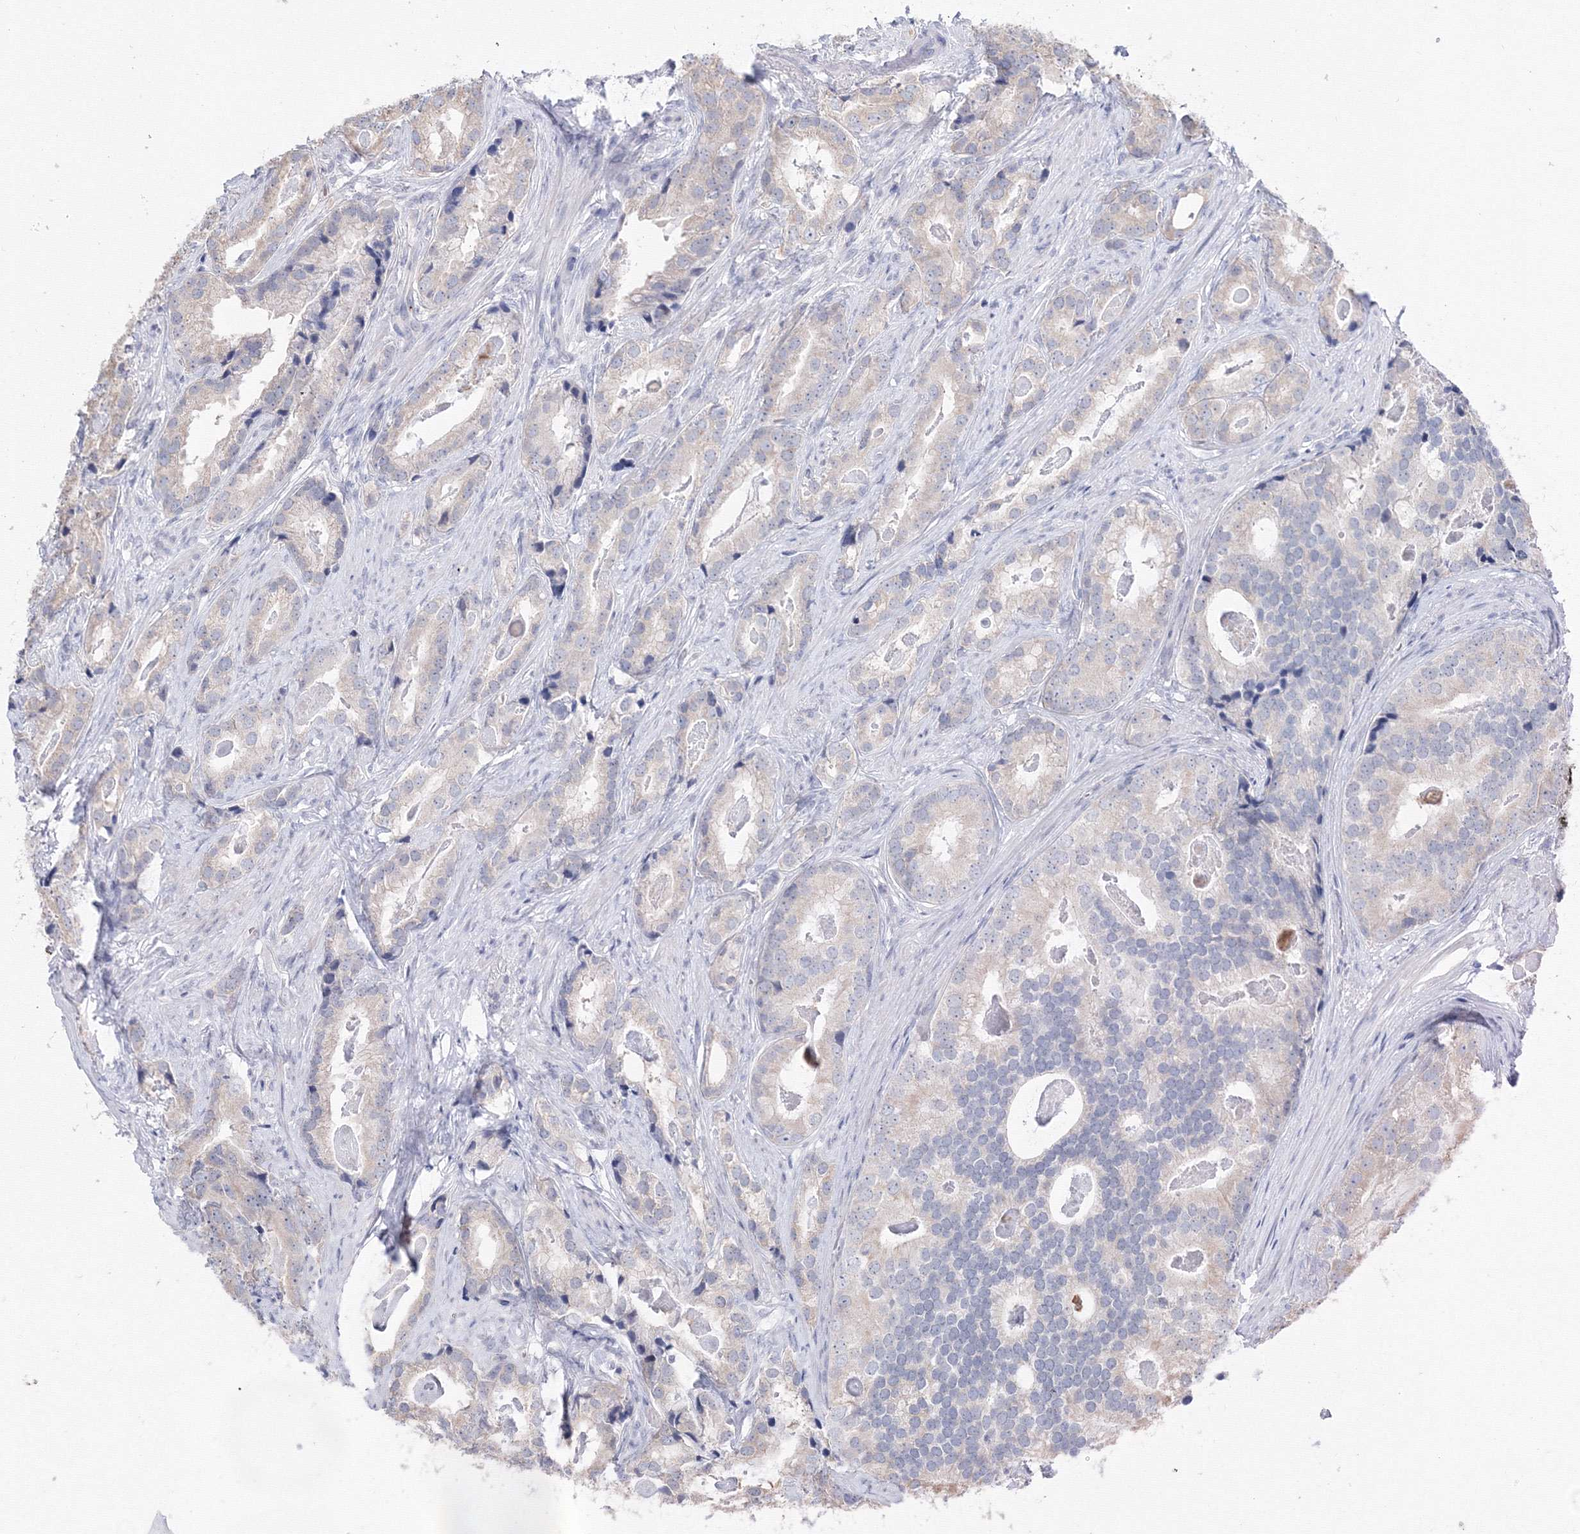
{"staining": {"intensity": "weak", "quantity": "<25%", "location": "cytoplasmic/membranous"}, "tissue": "prostate cancer", "cell_type": "Tumor cells", "image_type": "cancer", "snomed": [{"axis": "morphology", "description": "Adenocarcinoma, Low grade"}, {"axis": "topography", "description": "Prostate"}], "caption": "Human prostate low-grade adenocarcinoma stained for a protein using immunohistochemistry (IHC) shows no expression in tumor cells.", "gene": "SLC7A7", "patient": {"sex": "male", "age": 71}}